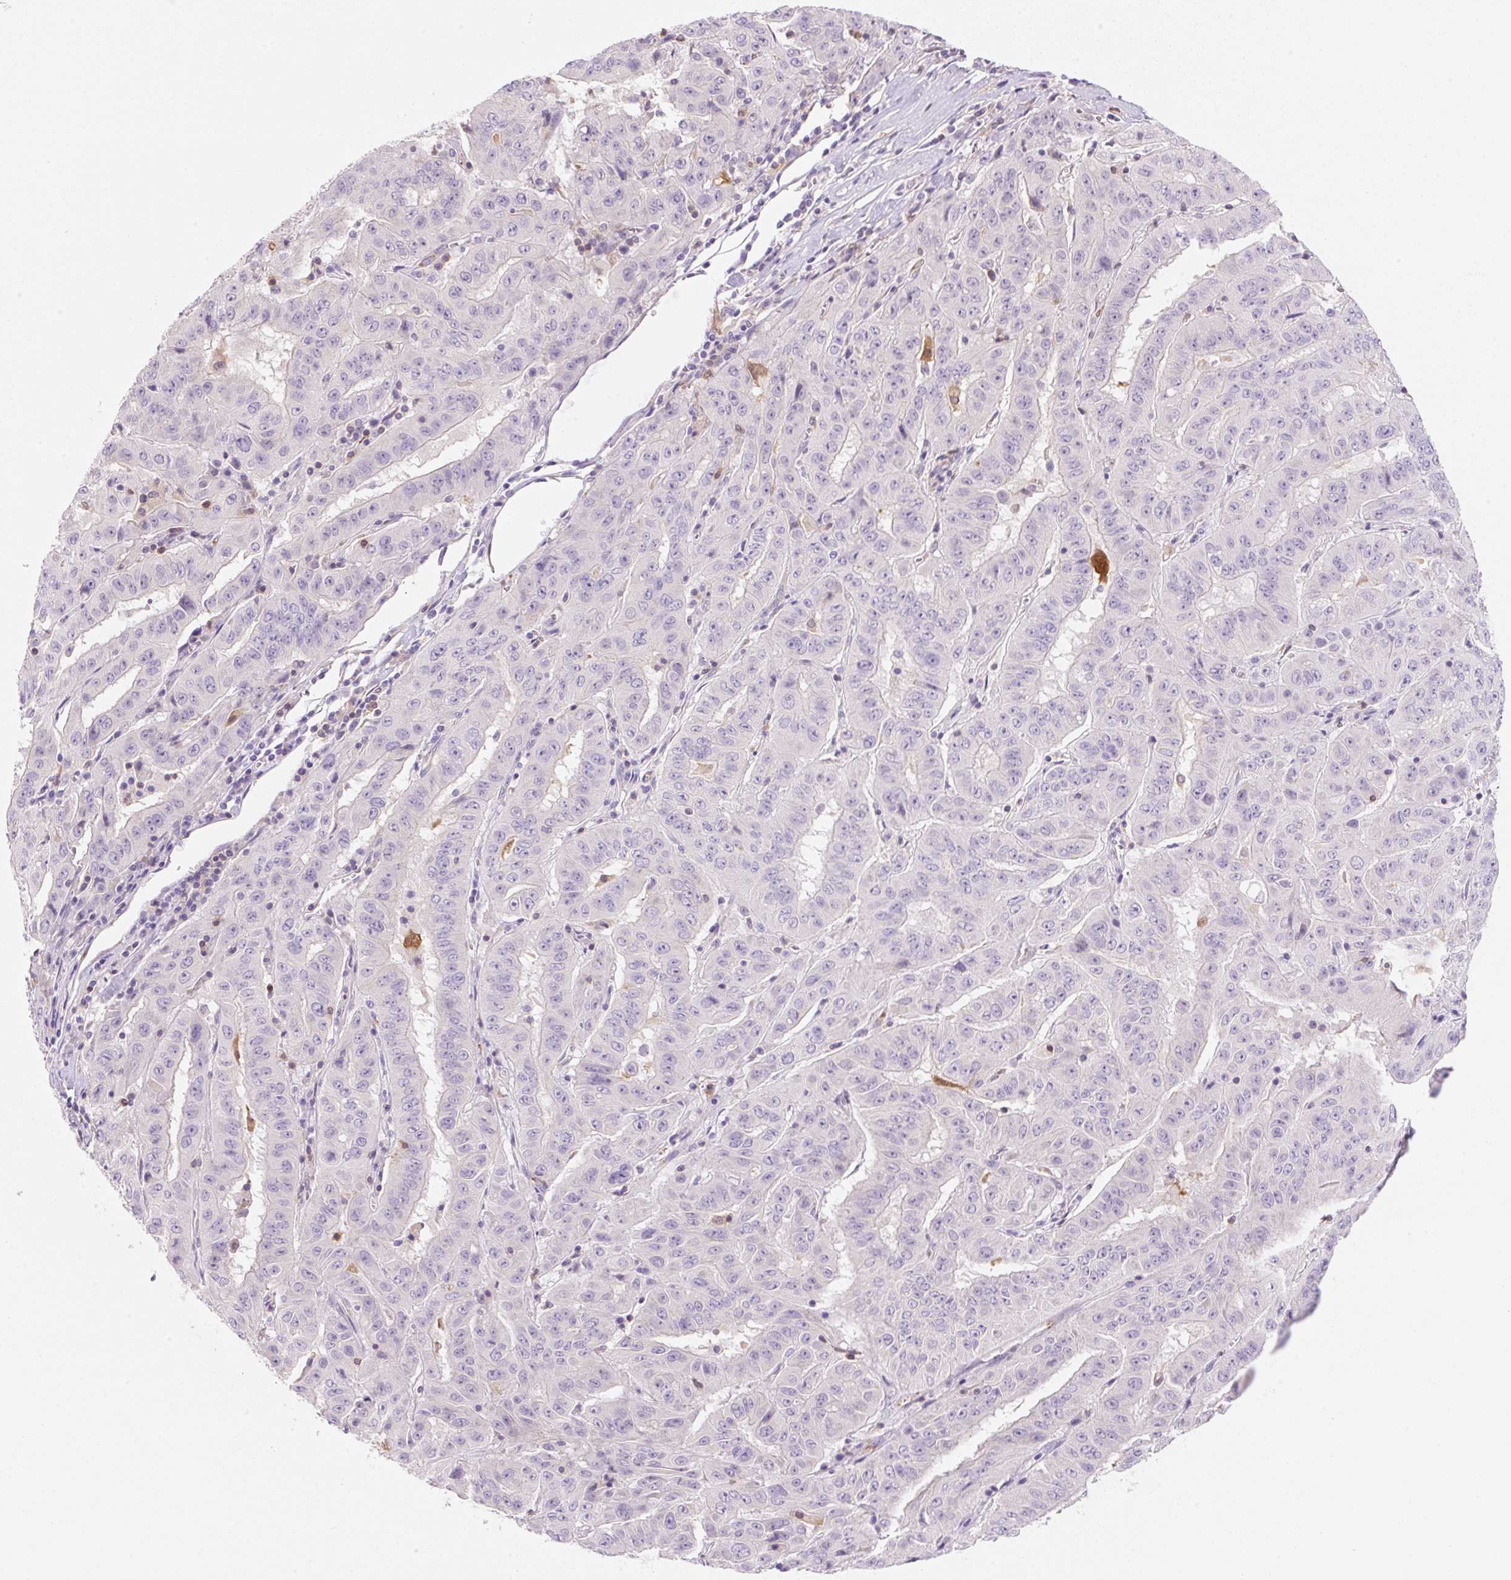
{"staining": {"intensity": "negative", "quantity": "none", "location": "none"}, "tissue": "pancreatic cancer", "cell_type": "Tumor cells", "image_type": "cancer", "snomed": [{"axis": "morphology", "description": "Adenocarcinoma, NOS"}, {"axis": "topography", "description": "Pancreas"}], "caption": "DAB (3,3'-diaminobenzidine) immunohistochemical staining of human pancreatic adenocarcinoma exhibits no significant expression in tumor cells.", "gene": "FABP5", "patient": {"sex": "male", "age": 63}}